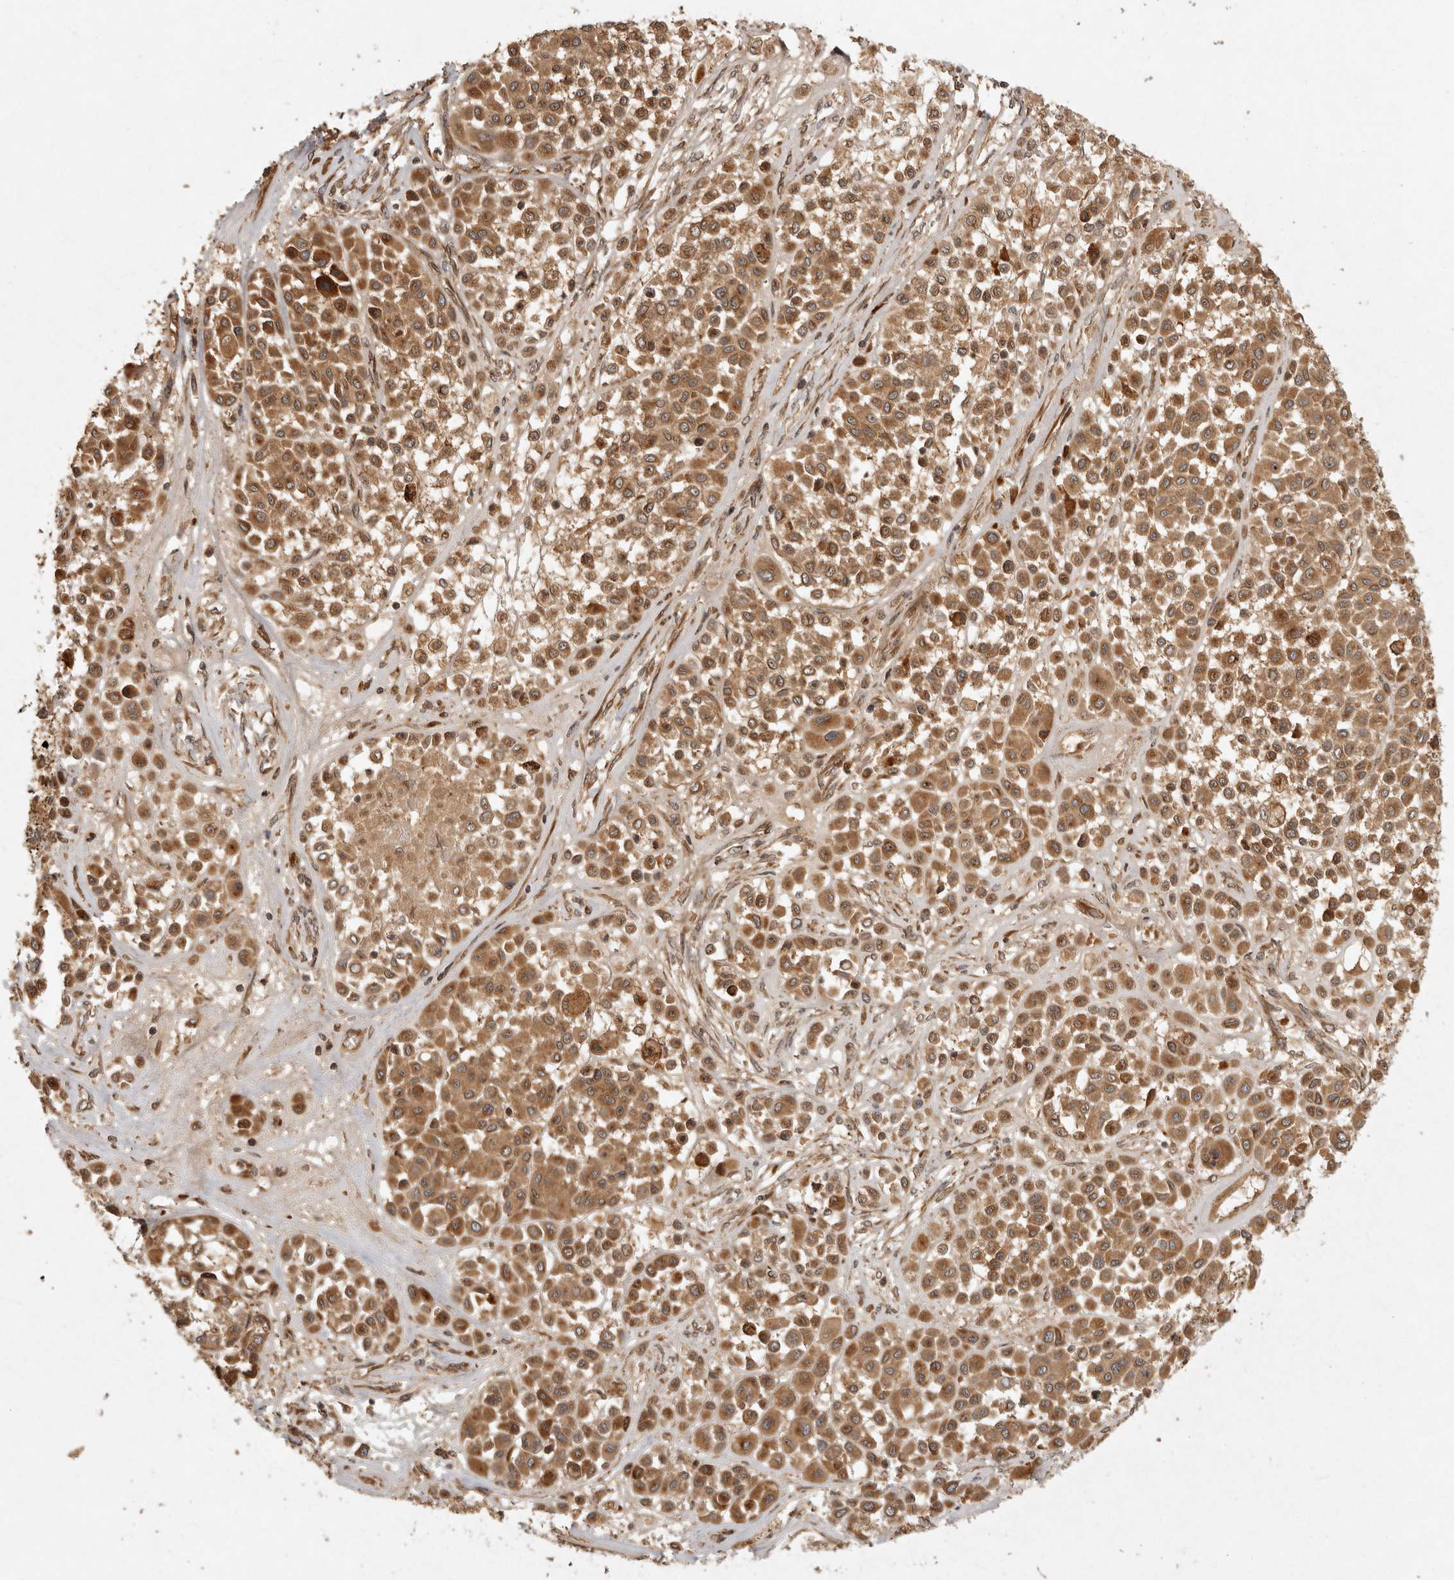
{"staining": {"intensity": "moderate", "quantity": ">75%", "location": "cytoplasmic/membranous"}, "tissue": "melanoma", "cell_type": "Tumor cells", "image_type": "cancer", "snomed": [{"axis": "morphology", "description": "Malignant melanoma, Metastatic site"}, {"axis": "topography", "description": "Soft tissue"}], "caption": "There is medium levels of moderate cytoplasmic/membranous positivity in tumor cells of malignant melanoma (metastatic site), as demonstrated by immunohistochemical staining (brown color).", "gene": "CAMSAP2", "patient": {"sex": "male", "age": 41}}